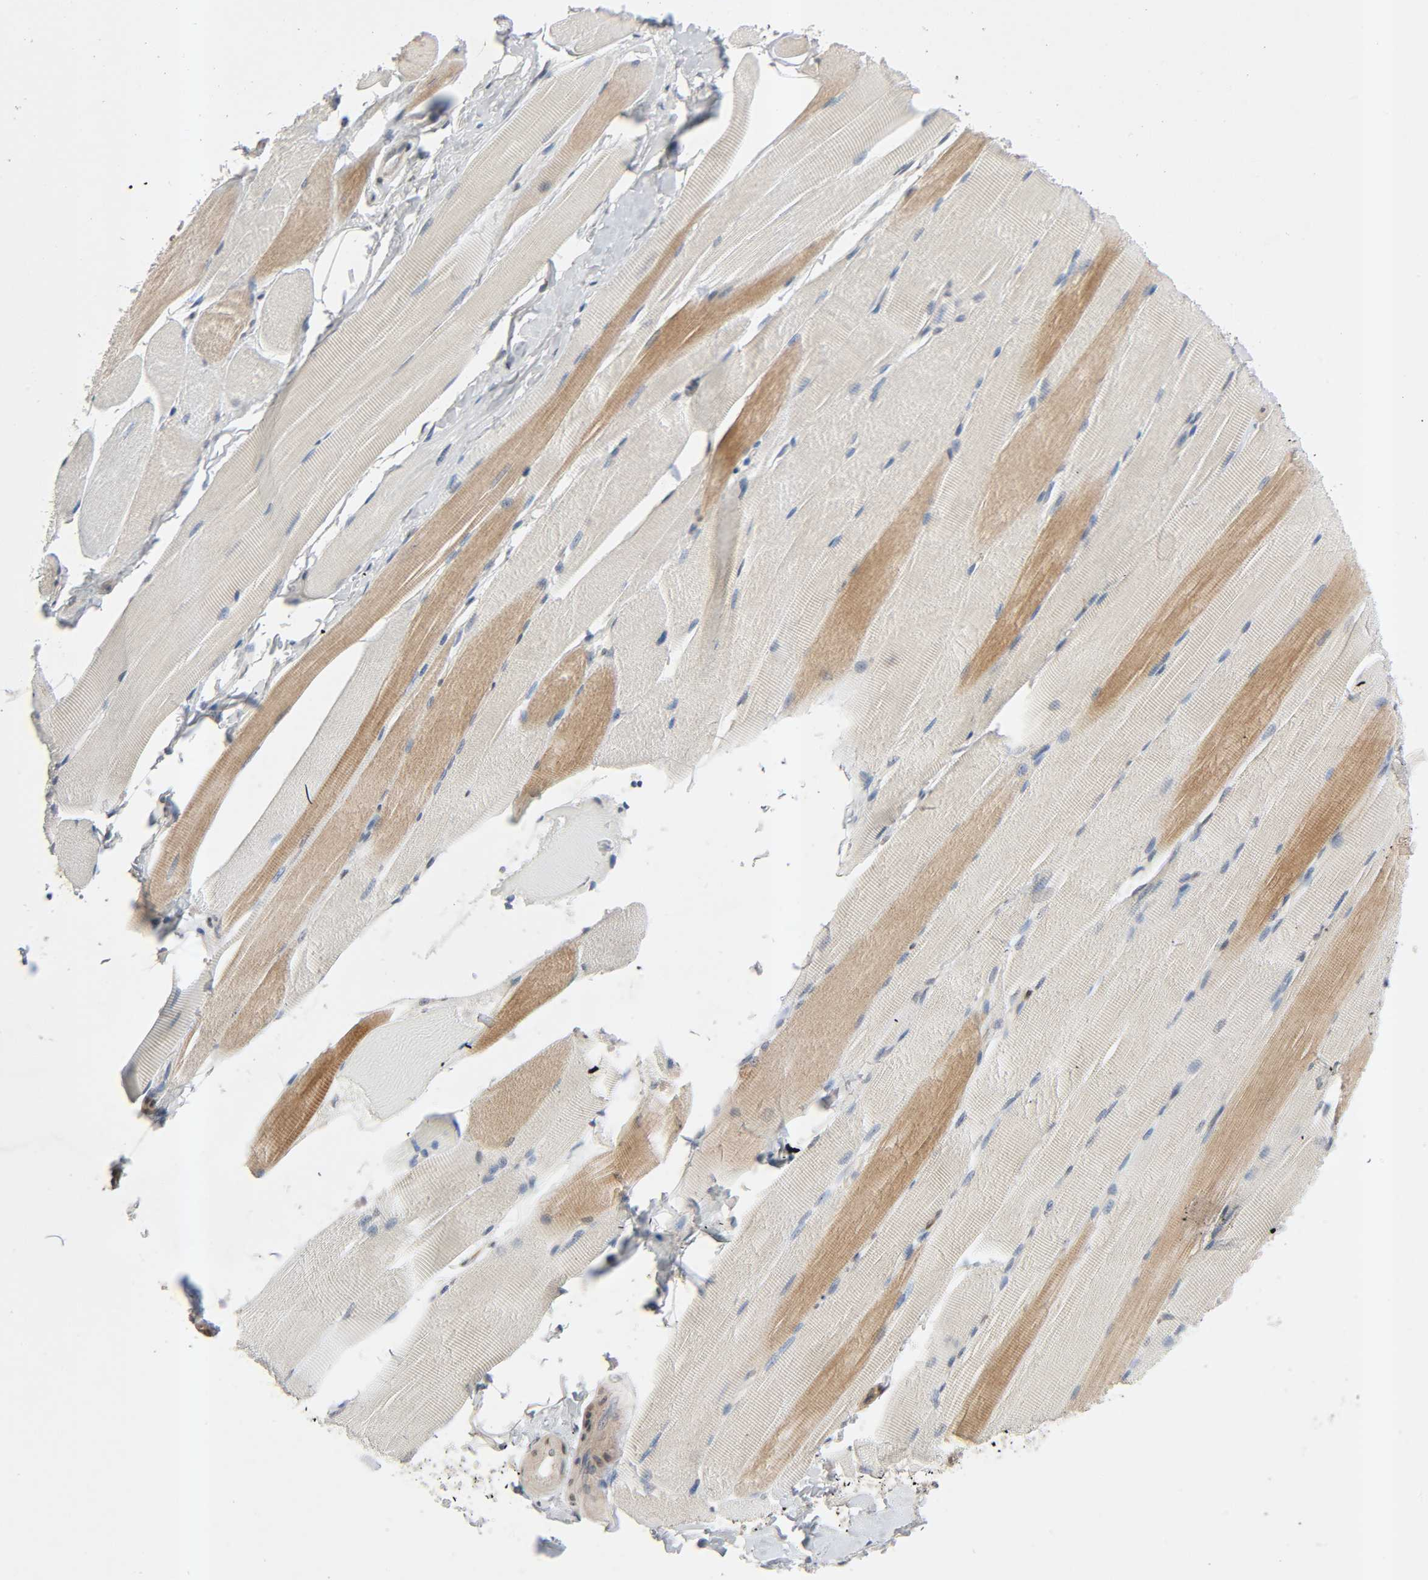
{"staining": {"intensity": "weak", "quantity": ">75%", "location": "cytoplasmic/membranous"}, "tissue": "skeletal muscle", "cell_type": "Myocytes", "image_type": "normal", "snomed": [{"axis": "morphology", "description": "Normal tissue, NOS"}, {"axis": "topography", "description": "Skeletal muscle"}, {"axis": "topography", "description": "Peripheral nerve tissue"}], "caption": "This histopathology image displays normal skeletal muscle stained with IHC to label a protein in brown. The cytoplasmic/membranous of myocytes show weak positivity for the protein. Nuclei are counter-stained blue.", "gene": "PTK2", "patient": {"sex": "female", "age": 84}}